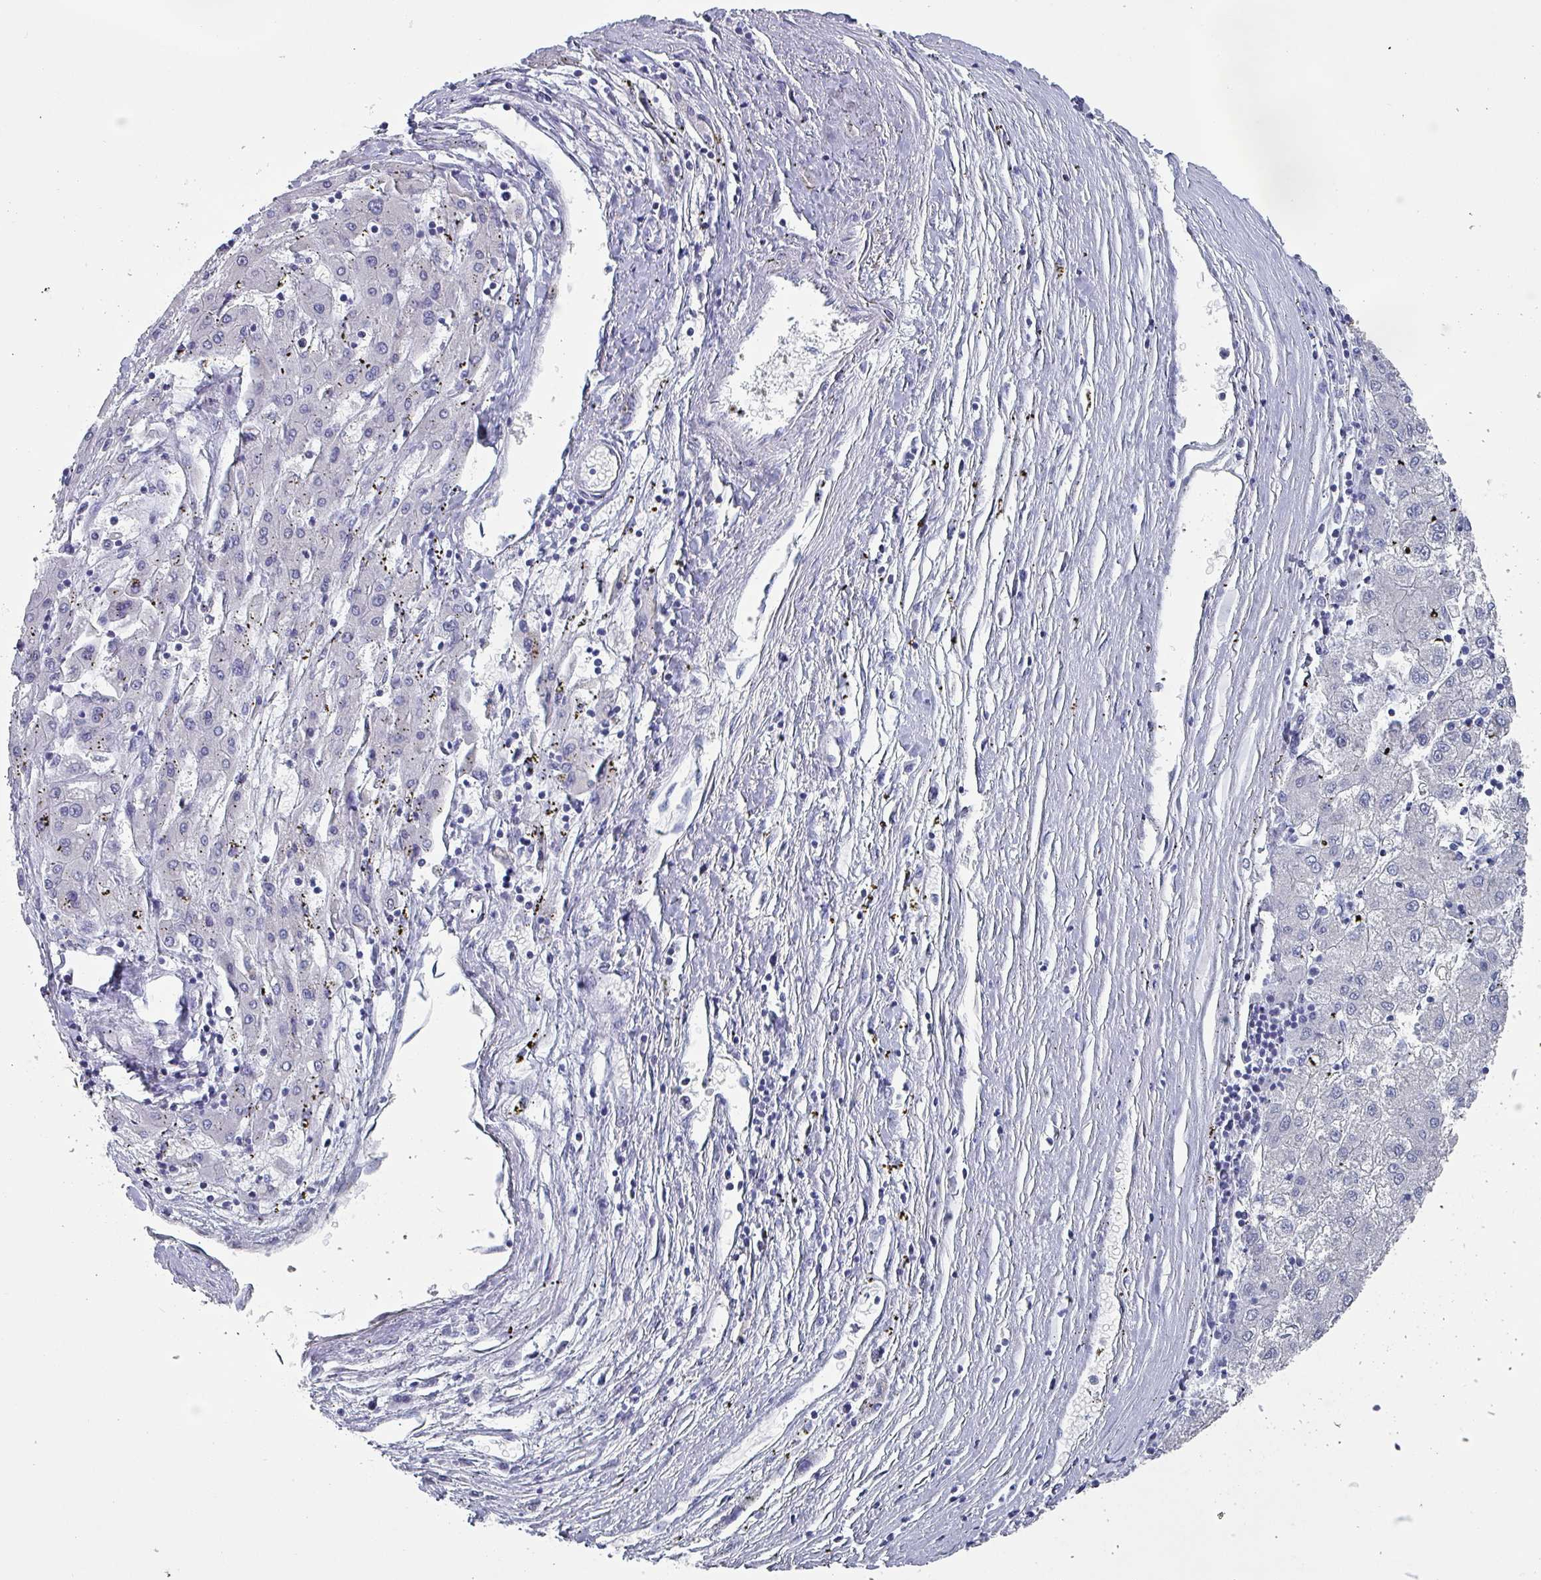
{"staining": {"intensity": "negative", "quantity": "none", "location": "none"}, "tissue": "liver cancer", "cell_type": "Tumor cells", "image_type": "cancer", "snomed": [{"axis": "morphology", "description": "Carcinoma, Hepatocellular, NOS"}, {"axis": "topography", "description": "Liver"}], "caption": "Tumor cells are negative for brown protein staining in liver hepatocellular carcinoma.", "gene": "INS-IGF2", "patient": {"sex": "male", "age": 72}}